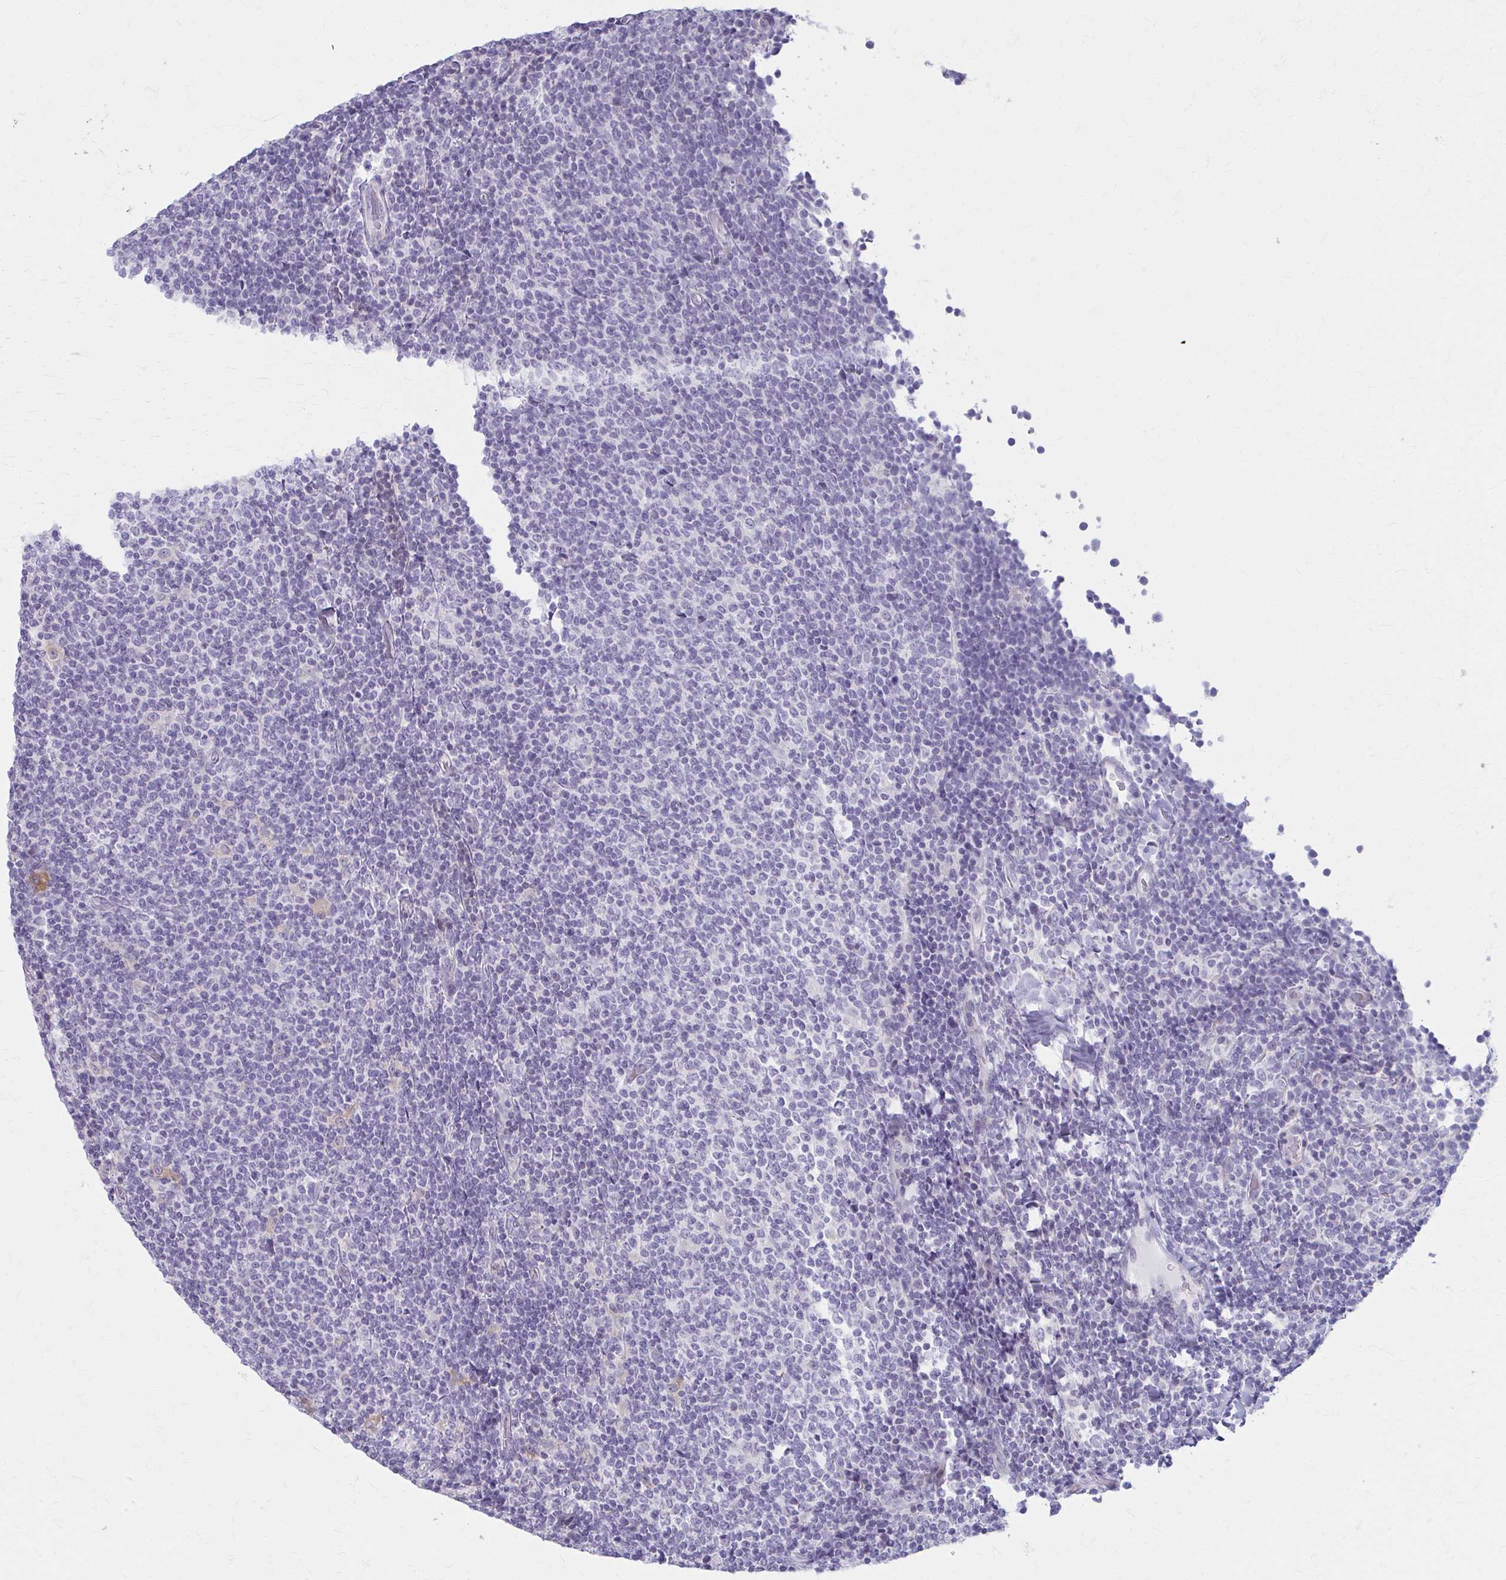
{"staining": {"intensity": "negative", "quantity": "none", "location": "none"}, "tissue": "lymphoma", "cell_type": "Tumor cells", "image_type": "cancer", "snomed": [{"axis": "morphology", "description": "Malignant lymphoma, non-Hodgkin's type, Low grade"}, {"axis": "topography", "description": "Lymph node"}], "caption": "Immunohistochemistry (IHC) of low-grade malignant lymphoma, non-Hodgkin's type demonstrates no positivity in tumor cells.", "gene": "LDLRAP1", "patient": {"sex": "male", "age": 52}}